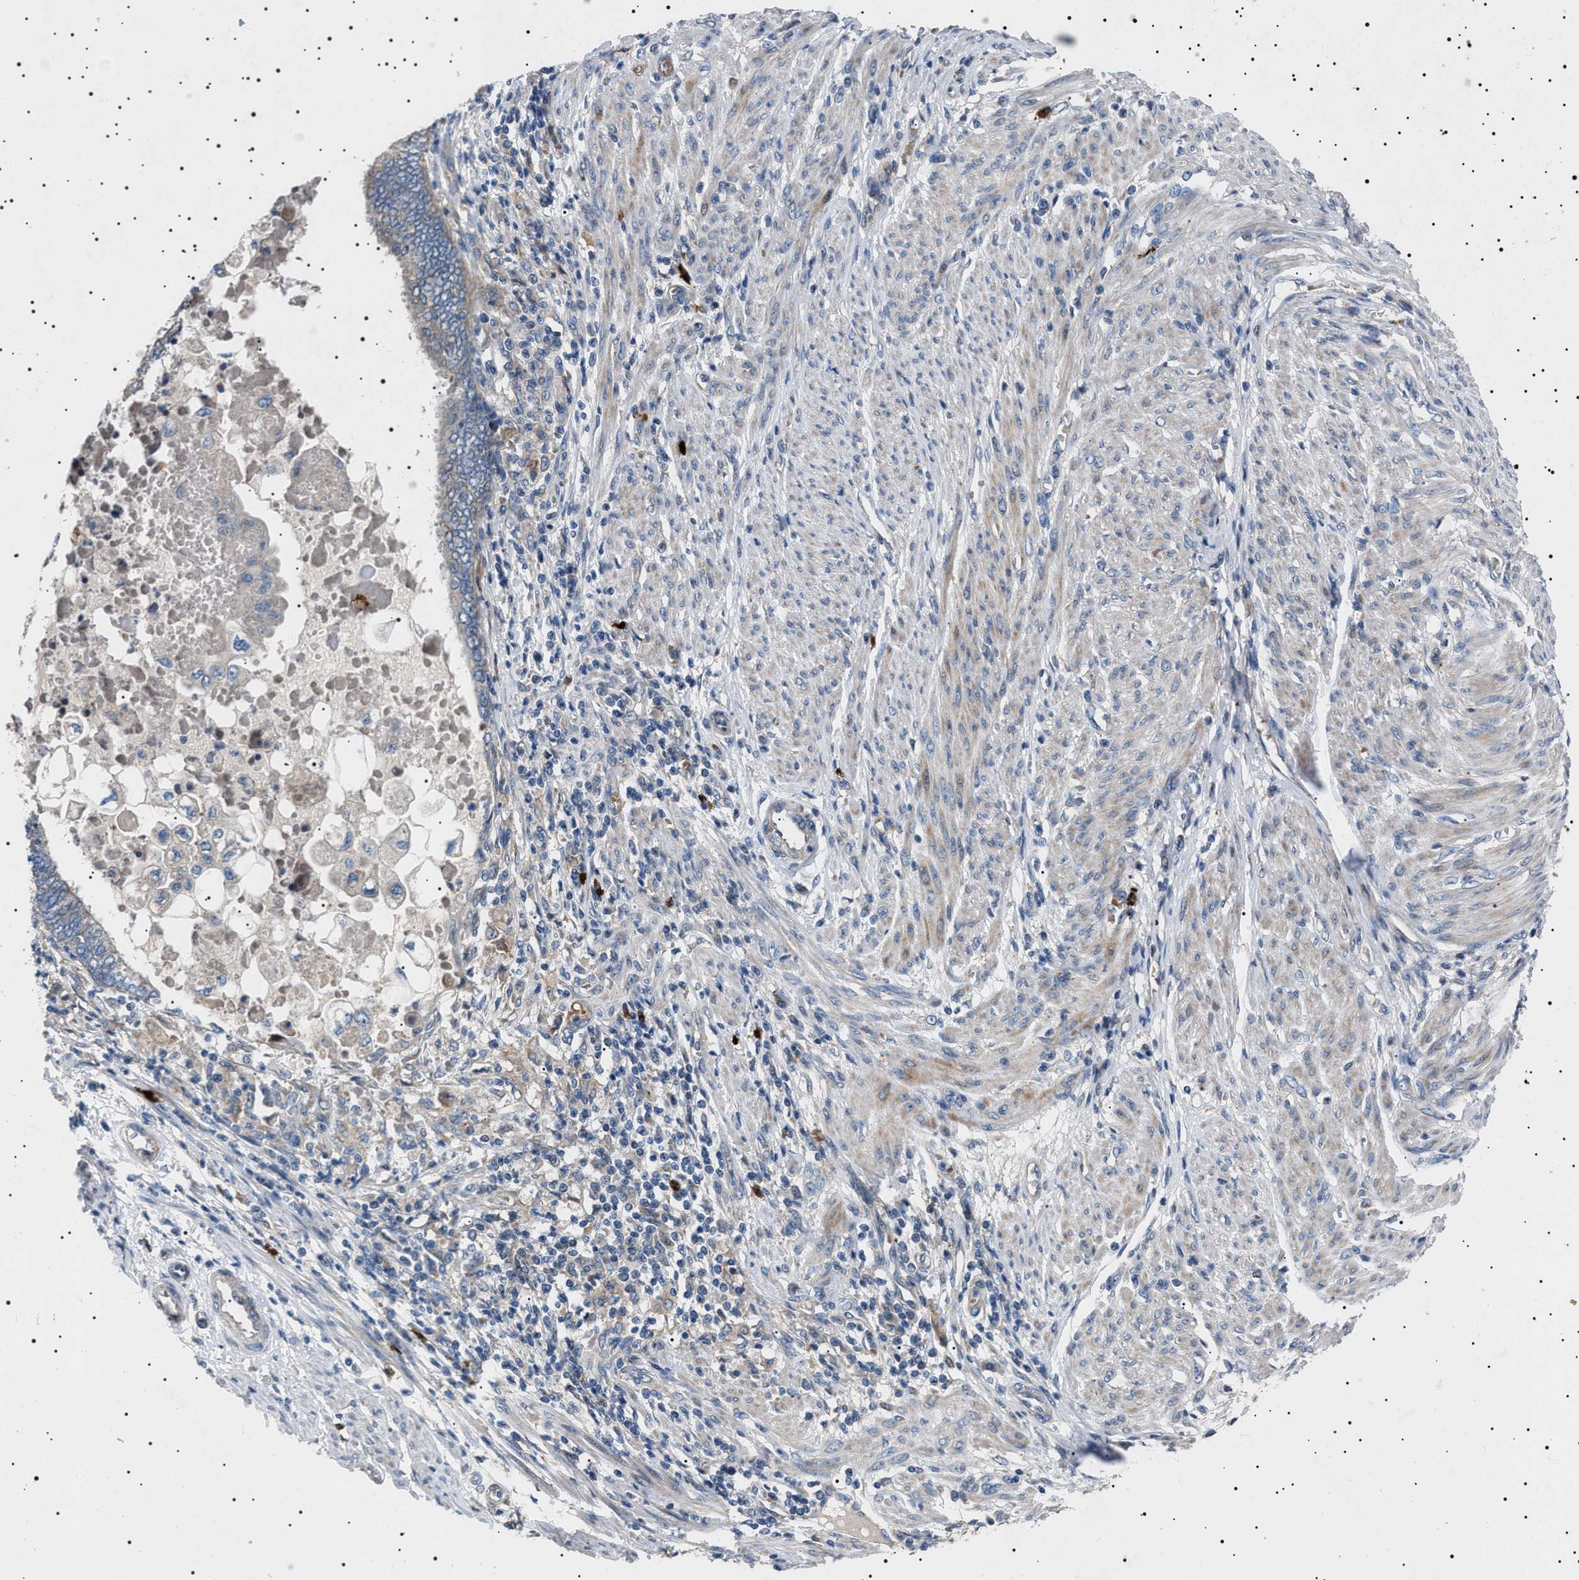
{"staining": {"intensity": "weak", "quantity": "<25%", "location": "cytoplasmic/membranous"}, "tissue": "endometrial cancer", "cell_type": "Tumor cells", "image_type": "cancer", "snomed": [{"axis": "morphology", "description": "Adenocarcinoma, NOS"}, {"axis": "topography", "description": "Uterus"}, {"axis": "topography", "description": "Endometrium"}], "caption": "This is an immunohistochemistry (IHC) image of human adenocarcinoma (endometrial). There is no expression in tumor cells.", "gene": "PTRH1", "patient": {"sex": "female", "age": 70}}